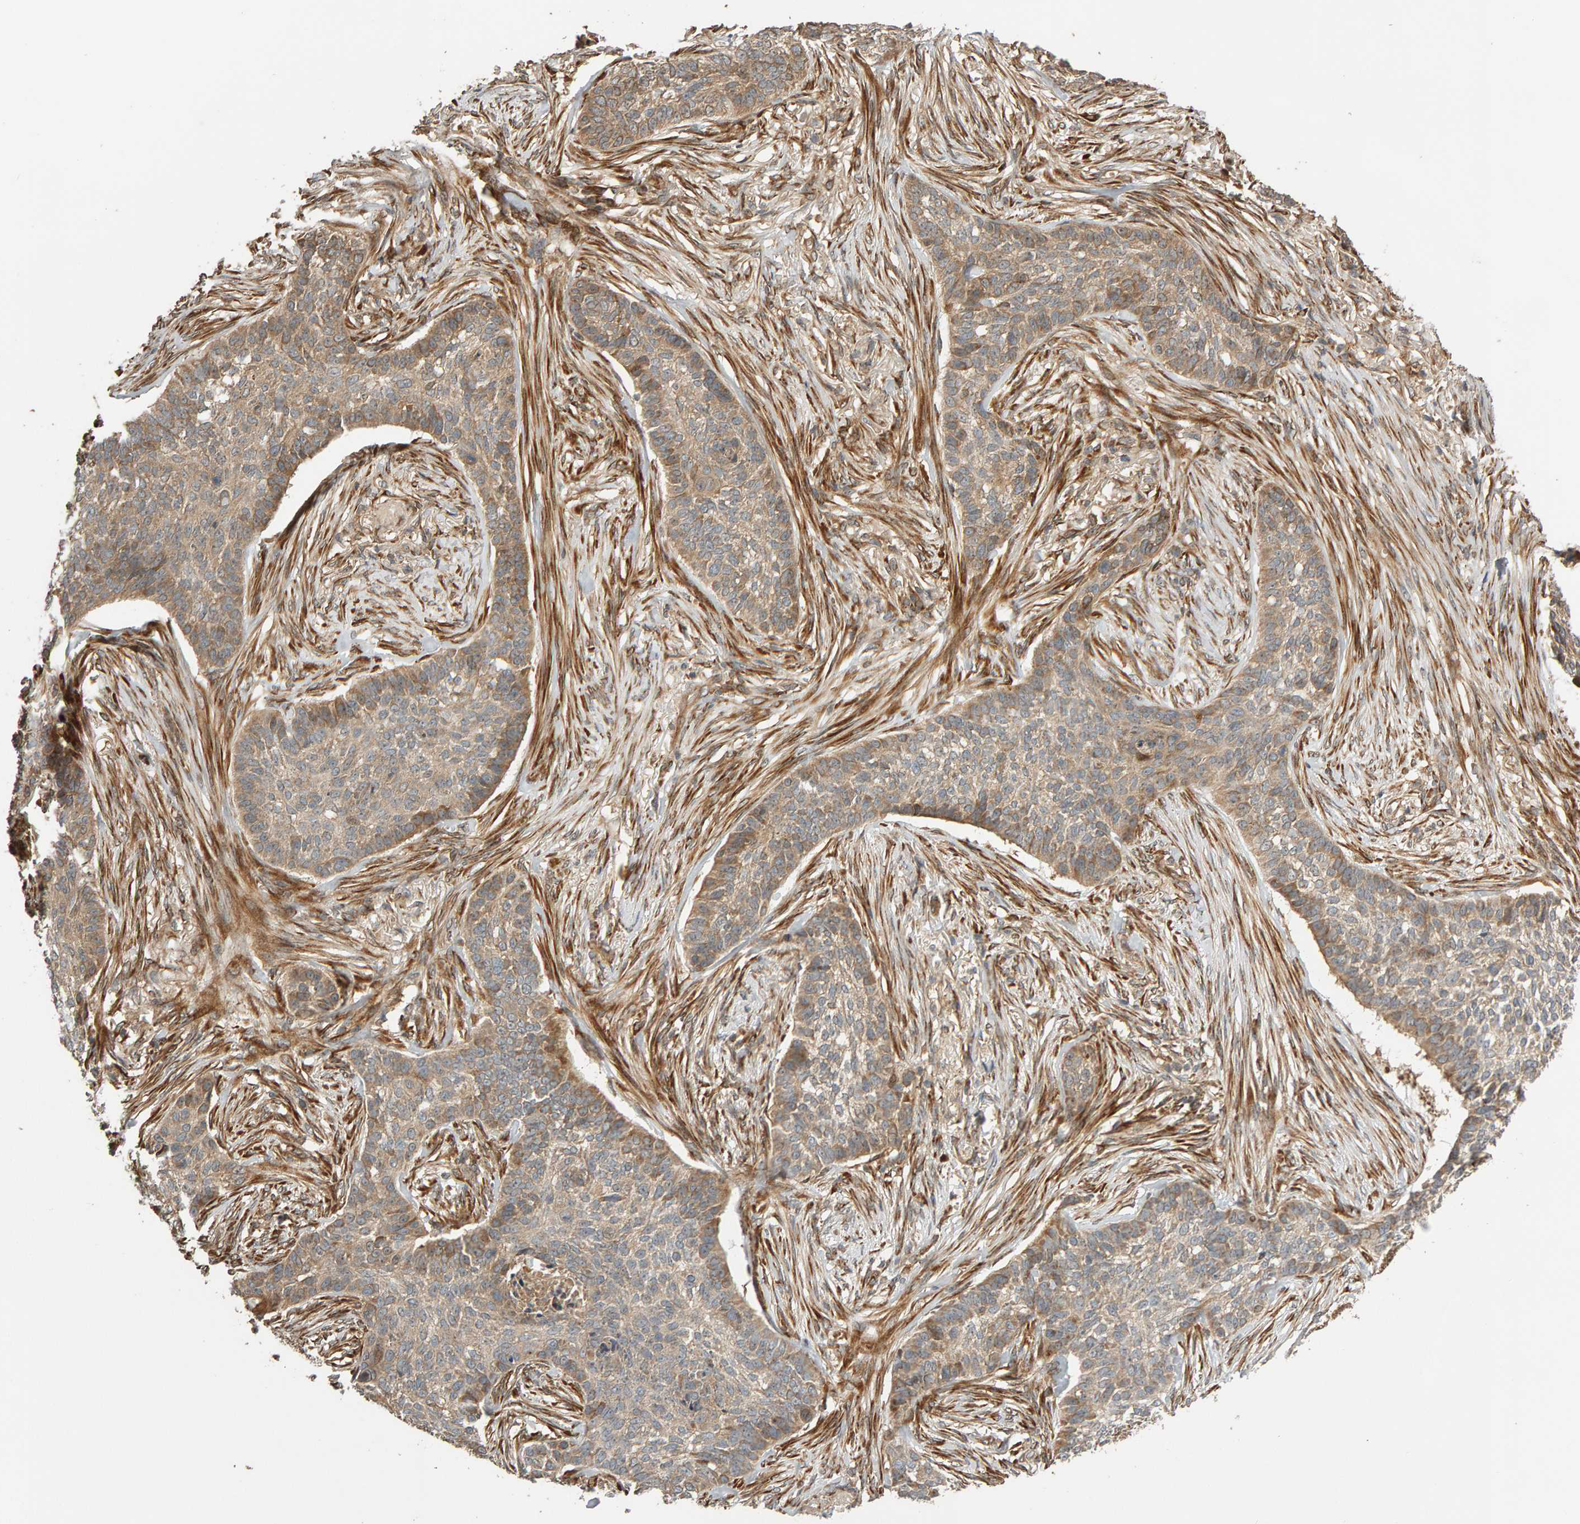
{"staining": {"intensity": "moderate", "quantity": ">75%", "location": "cytoplasmic/membranous"}, "tissue": "skin cancer", "cell_type": "Tumor cells", "image_type": "cancer", "snomed": [{"axis": "morphology", "description": "Basal cell carcinoma"}, {"axis": "topography", "description": "Skin"}], "caption": "Brown immunohistochemical staining in human skin basal cell carcinoma reveals moderate cytoplasmic/membranous expression in about >75% of tumor cells.", "gene": "ZFAND1", "patient": {"sex": "male", "age": 85}}